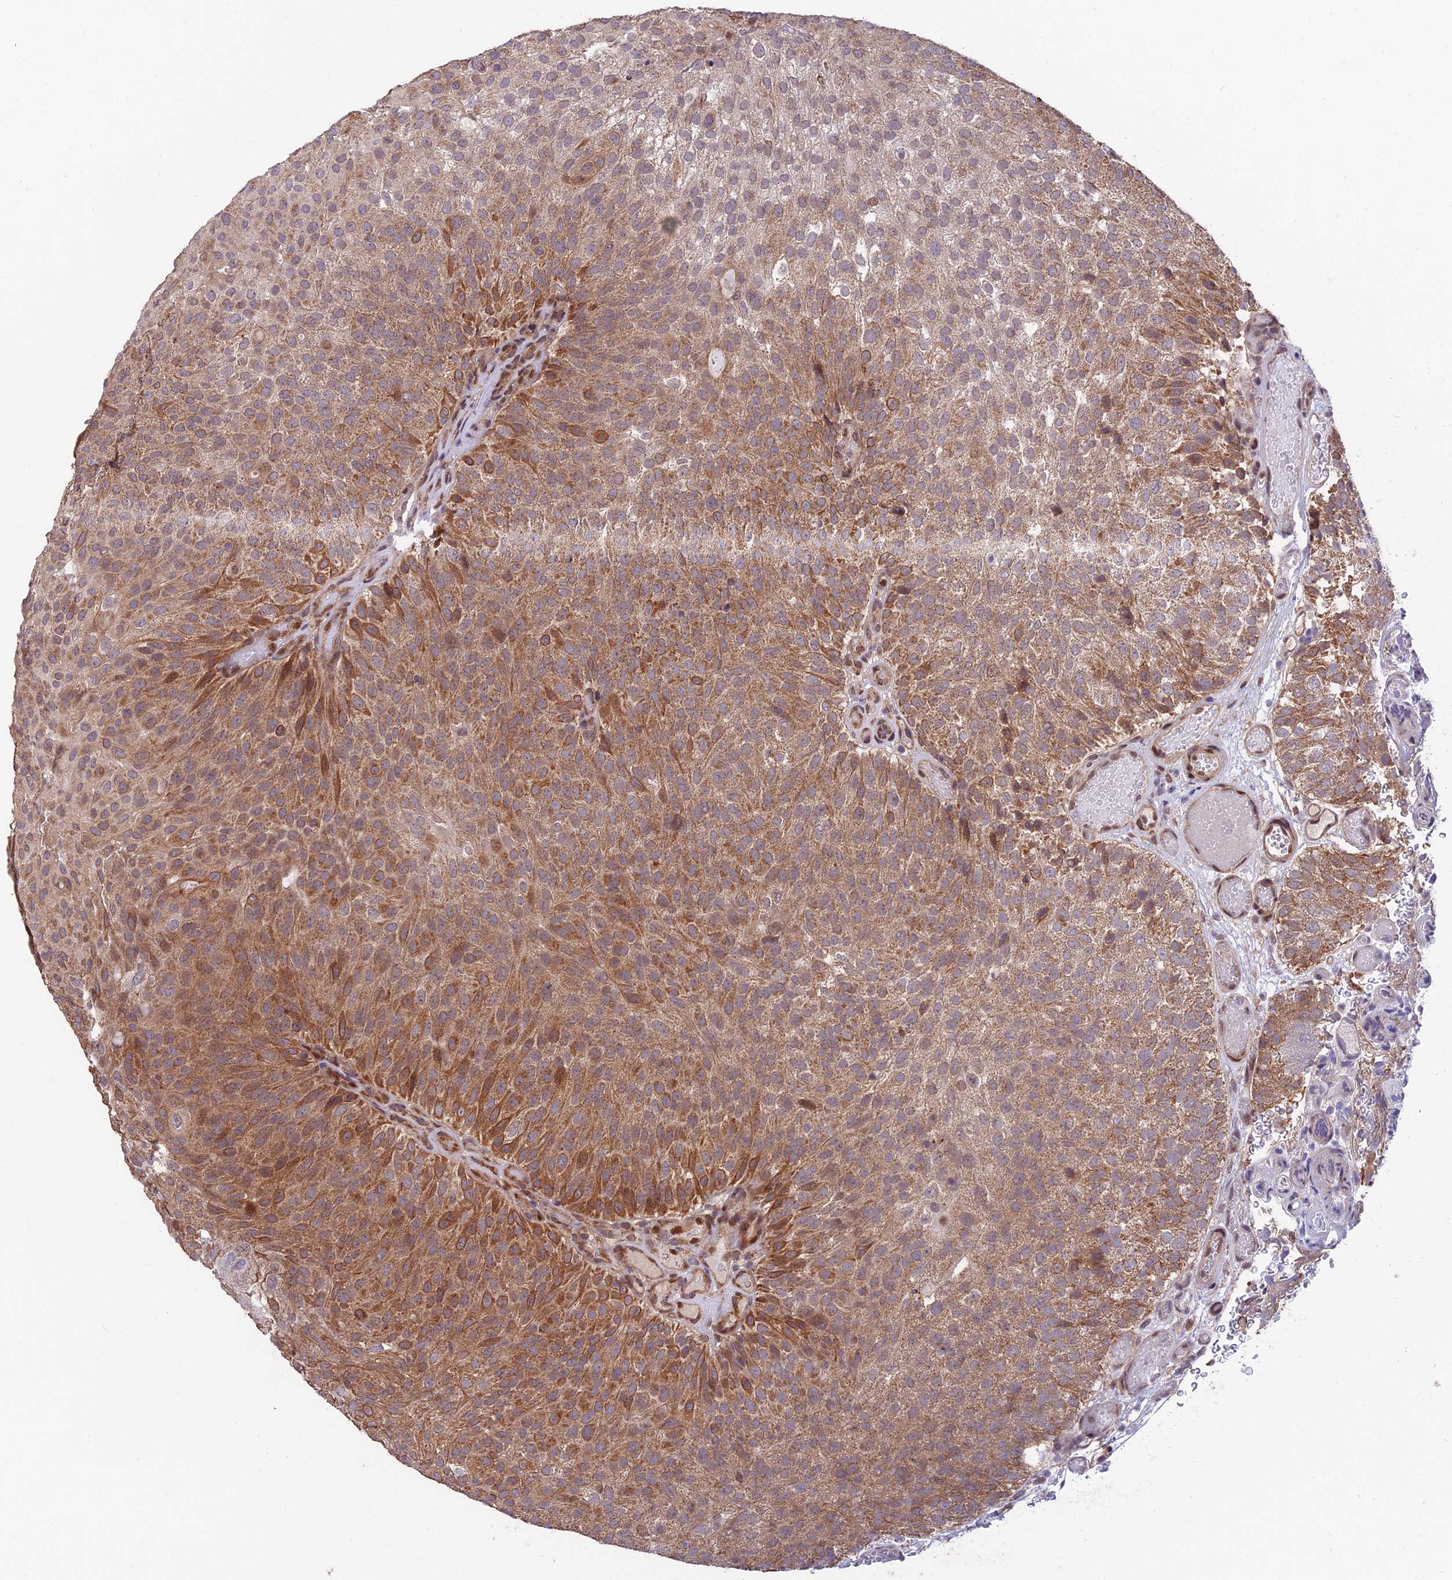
{"staining": {"intensity": "moderate", "quantity": ">75%", "location": "cytoplasmic/membranous"}, "tissue": "urothelial cancer", "cell_type": "Tumor cells", "image_type": "cancer", "snomed": [{"axis": "morphology", "description": "Urothelial carcinoma, Low grade"}, {"axis": "topography", "description": "Urinary bladder"}], "caption": "This histopathology image reveals IHC staining of urothelial cancer, with medium moderate cytoplasmic/membranous positivity in approximately >75% of tumor cells.", "gene": "CYP2R1", "patient": {"sex": "male", "age": 78}}